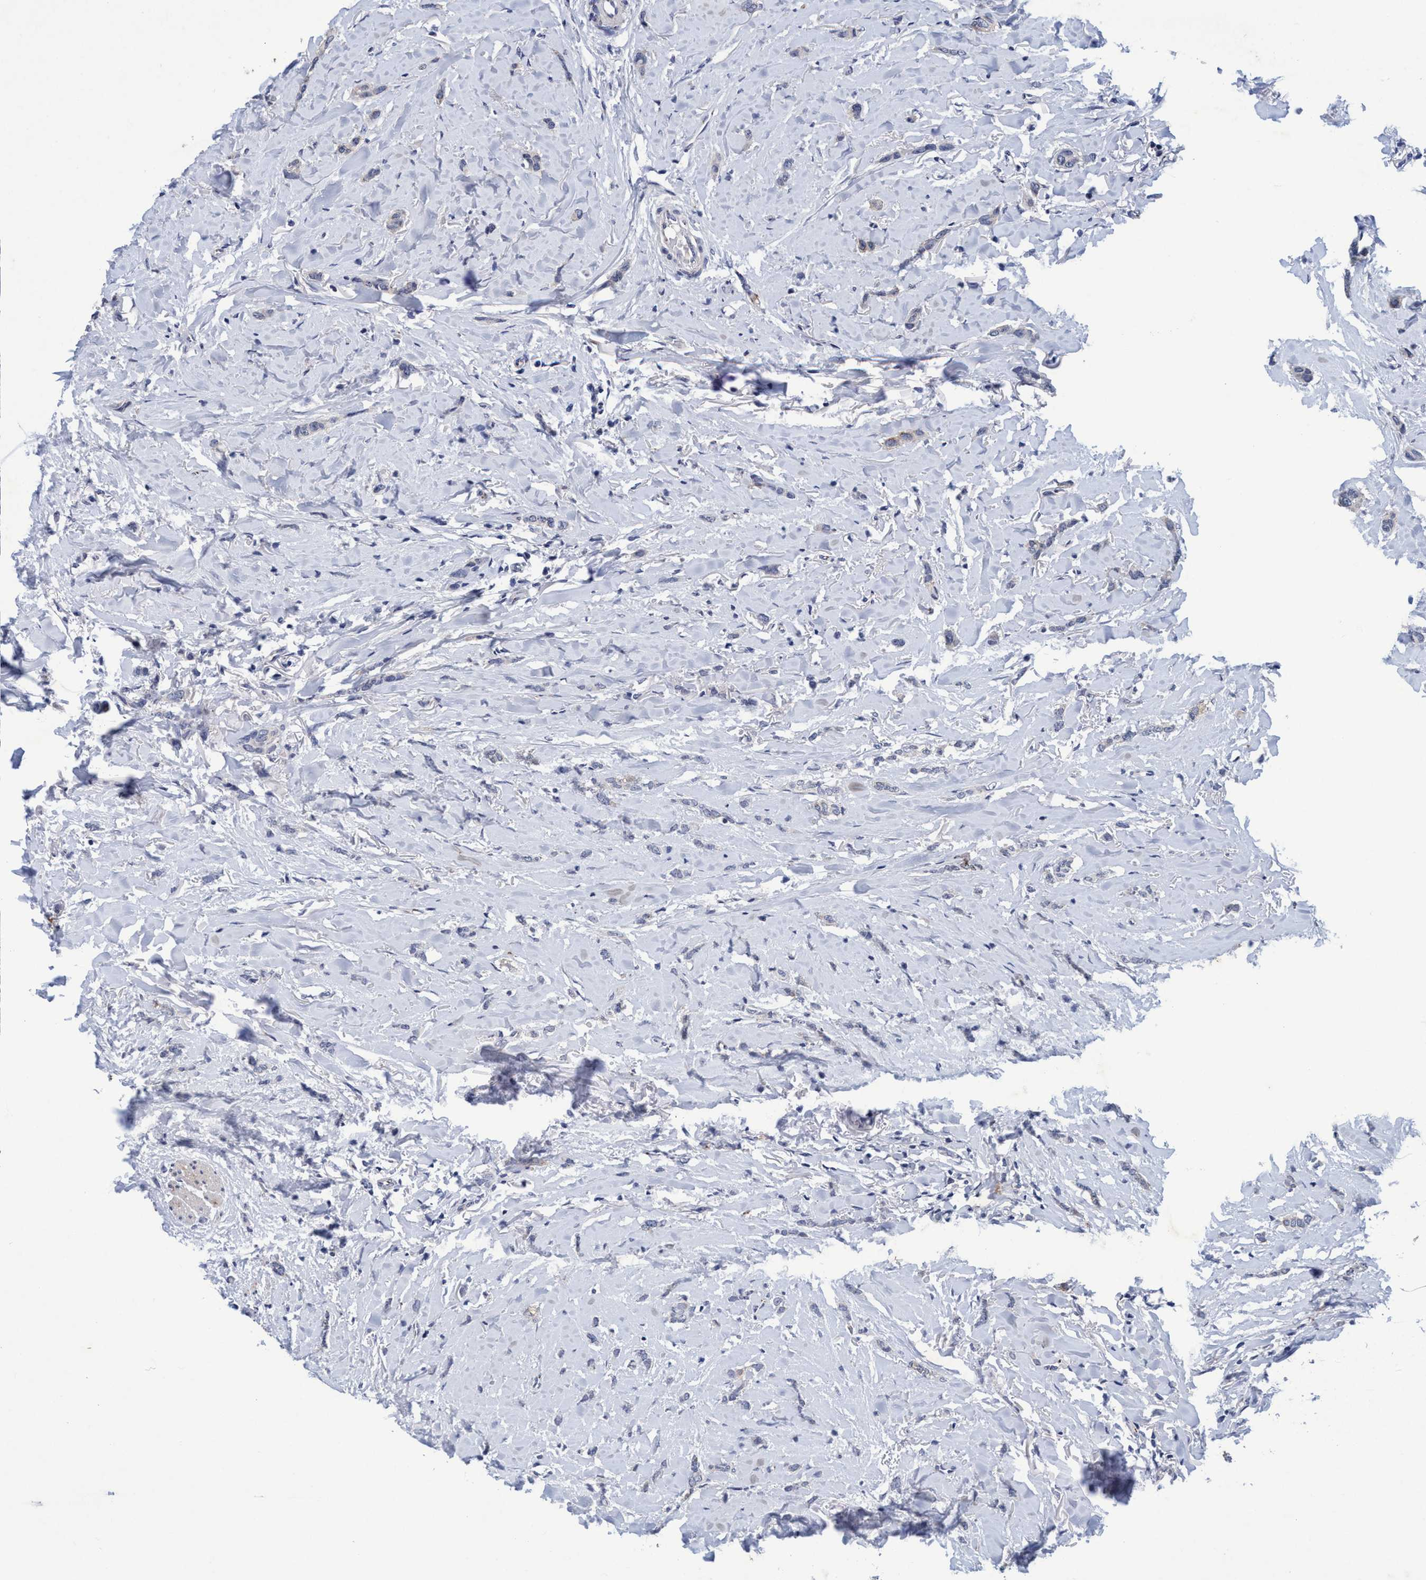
{"staining": {"intensity": "weak", "quantity": "<25%", "location": "cytoplasmic/membranous"}, "tissue": "breast cancer", "cell_type": "Tumor cells", "image_type": "cancer", "snomed": [{"axis": "morphology", "description": "Lobular carcinoma"}, {"axis": "topography", "description": "Skin"}, {"axis": "topography", "description": "Breast"}], "caption": "Protein analysis of breast cancer displays no significant expression in tumor cells. (DAB (3,3'-diaminobenzidine) immunohistochemistry (IHC) with hematoxylin counter stain).", "gene": "GRB14", "patient": {"sex": "female", "age": 46}}